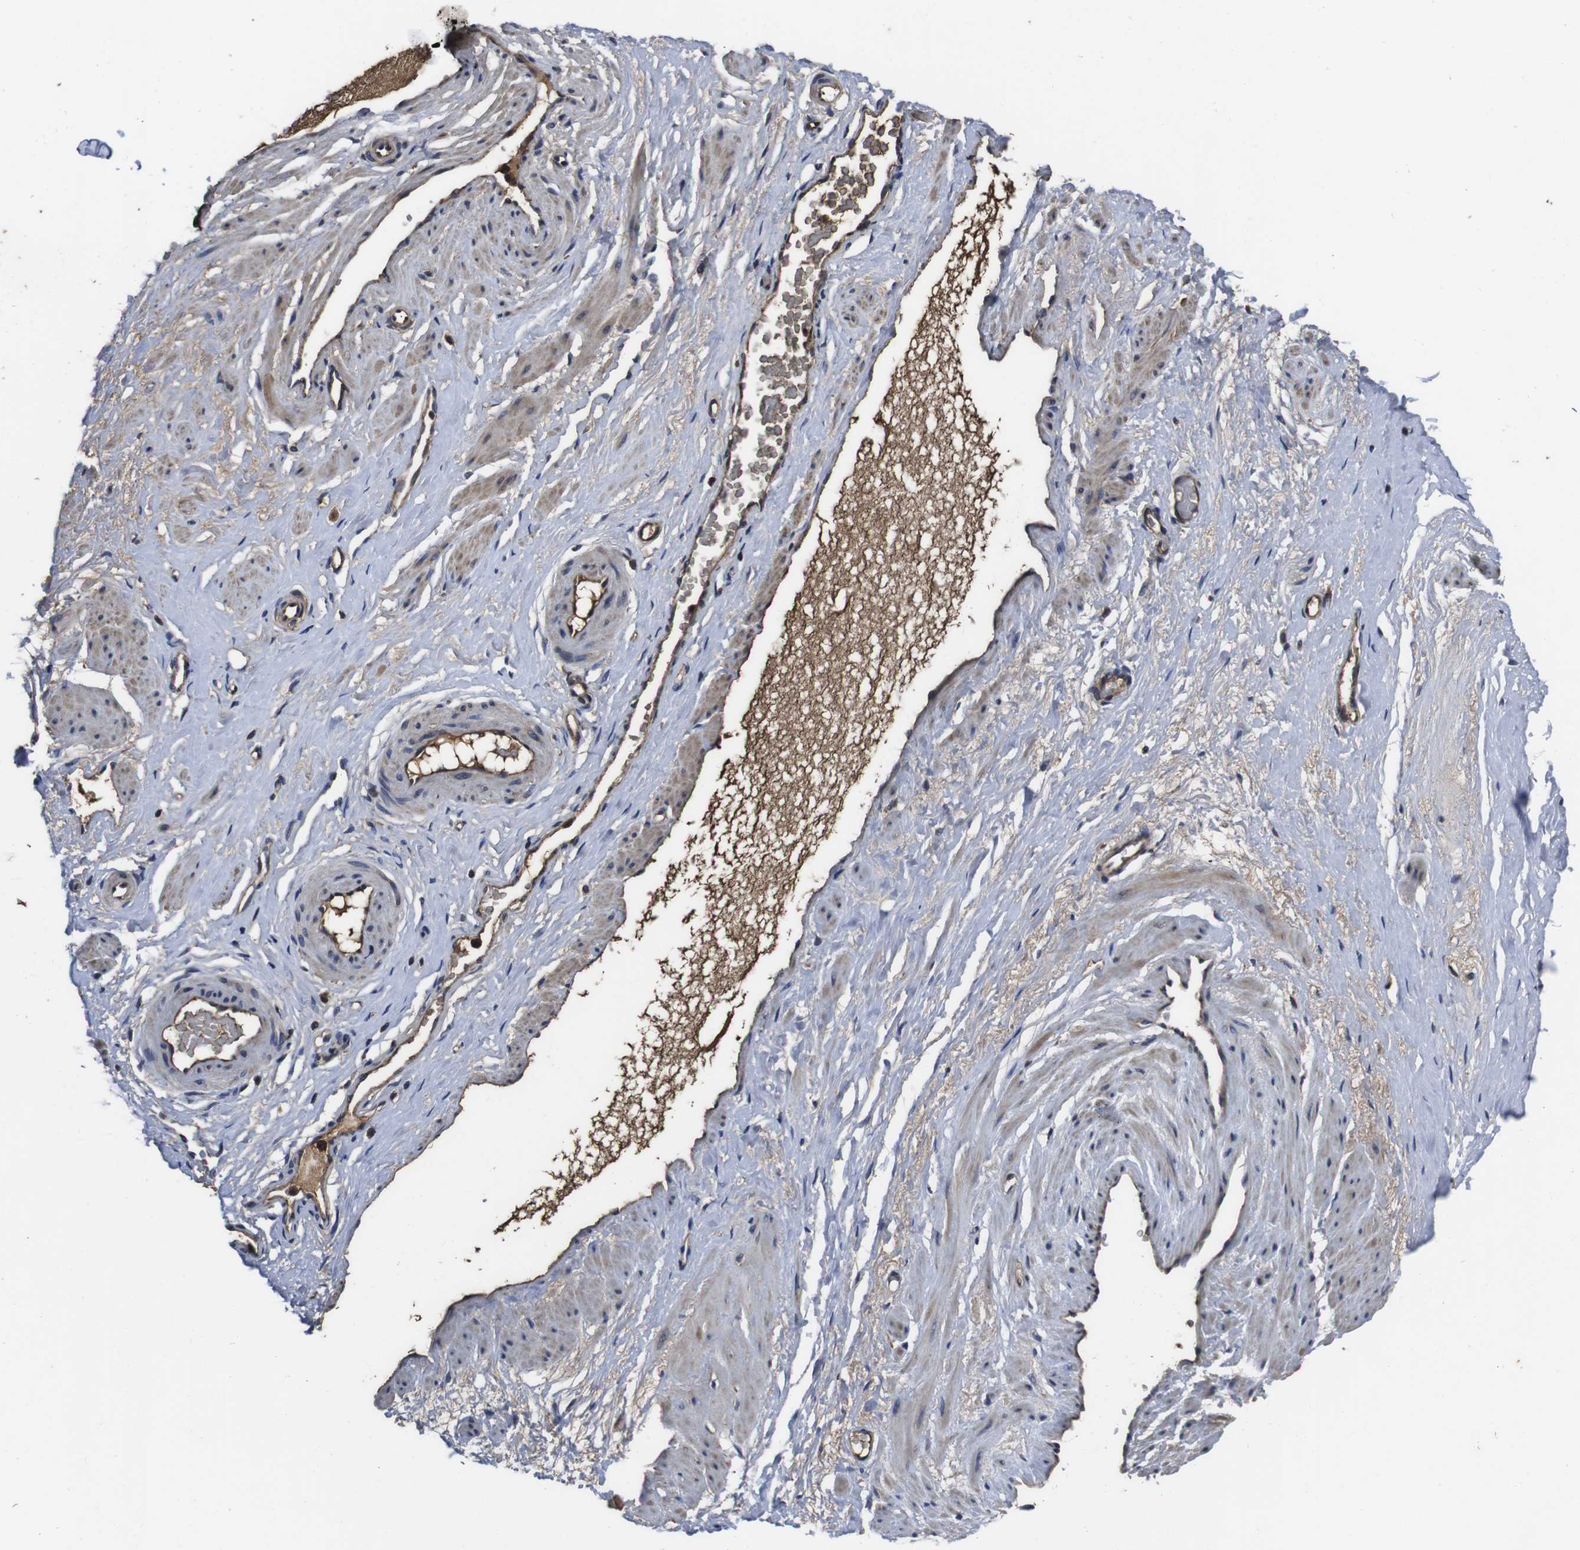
{"staining": {"intensity": "negative", "quantity": "none", "location": "none"}, "tissue": "adipose tissue", "cell_type": "Adipocytes", "image_type": "normal", "snomed": [{"axis": "morphology", "description": "Normal tissue, NOS"}, {"axis": "topography", "description": "Soft tissue"}, {"axis": "topography", "description": "Vascular tissue"}], "caption": "Protein analysis of normal adipose tissue shows no significant expression in adipocytes. (Stains: DAB IHC with hematoxylin counter stain, Microscopy: brightfield microscopy at high magnification).", "gene": "CXCL11", "patient": {"sex": "female", "age": 35}}